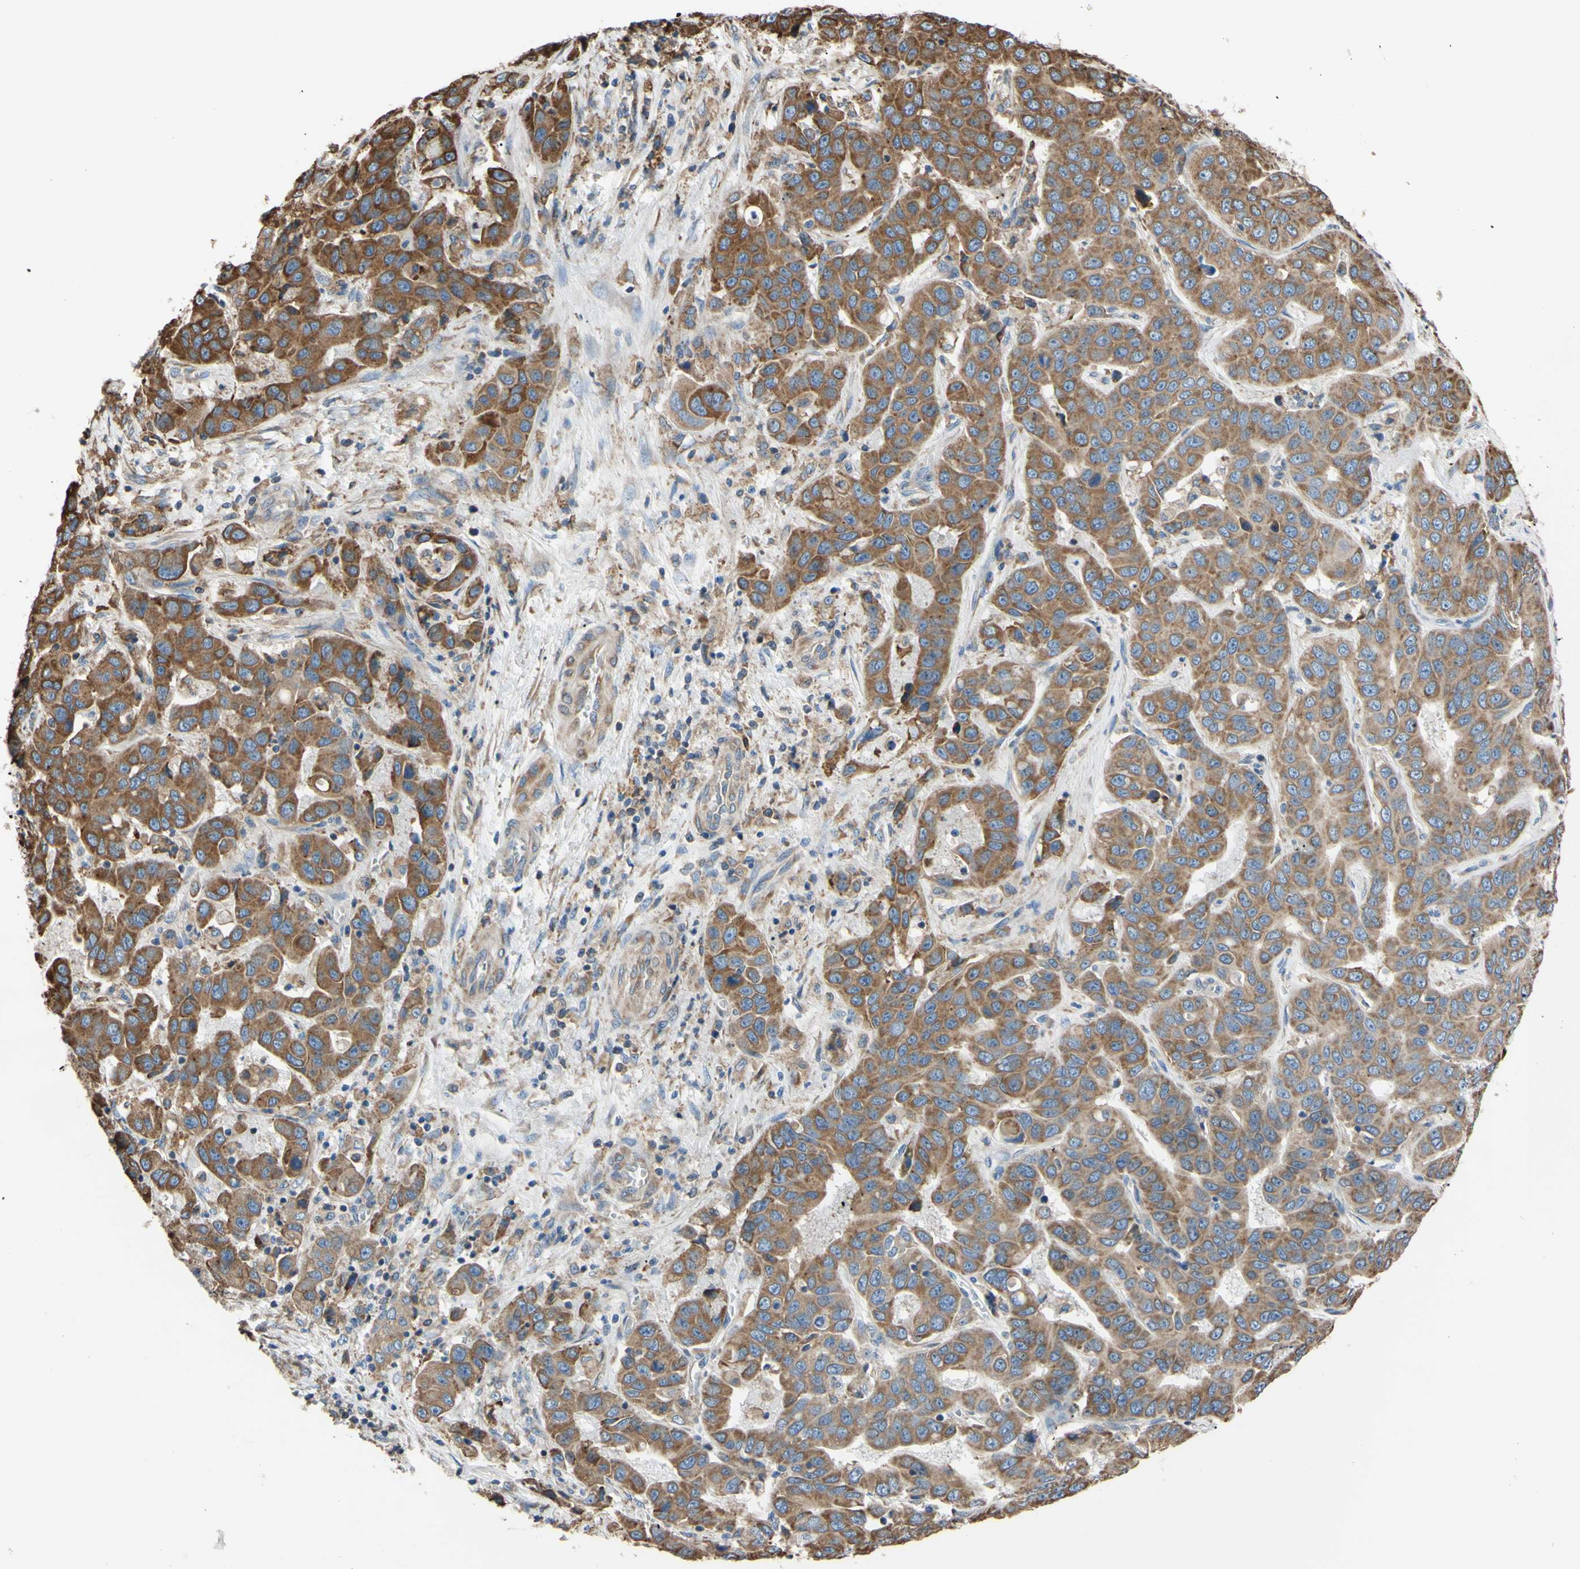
{"staining": {"intensity": "strong", "quantity": ">75%", "location": "cytoplasmic/membranous"}, "tissue": "liver cancer", "cell_type": "Tumor cells", "image_type": "cancer", "snomed": [{"axis": "morphology", "description": "Cholangiocarcinoma"}, {"axis": "topography", "description": "Liver"}], "caption": "Cholangiocarcinoma (liver) was stained to show a protein in brown. There is high levels of strong cytoplasmic/membranous expression in about >75% of tumor cells.", "gene": "BMF", "patient": {"sex": "female", "age": 52}}